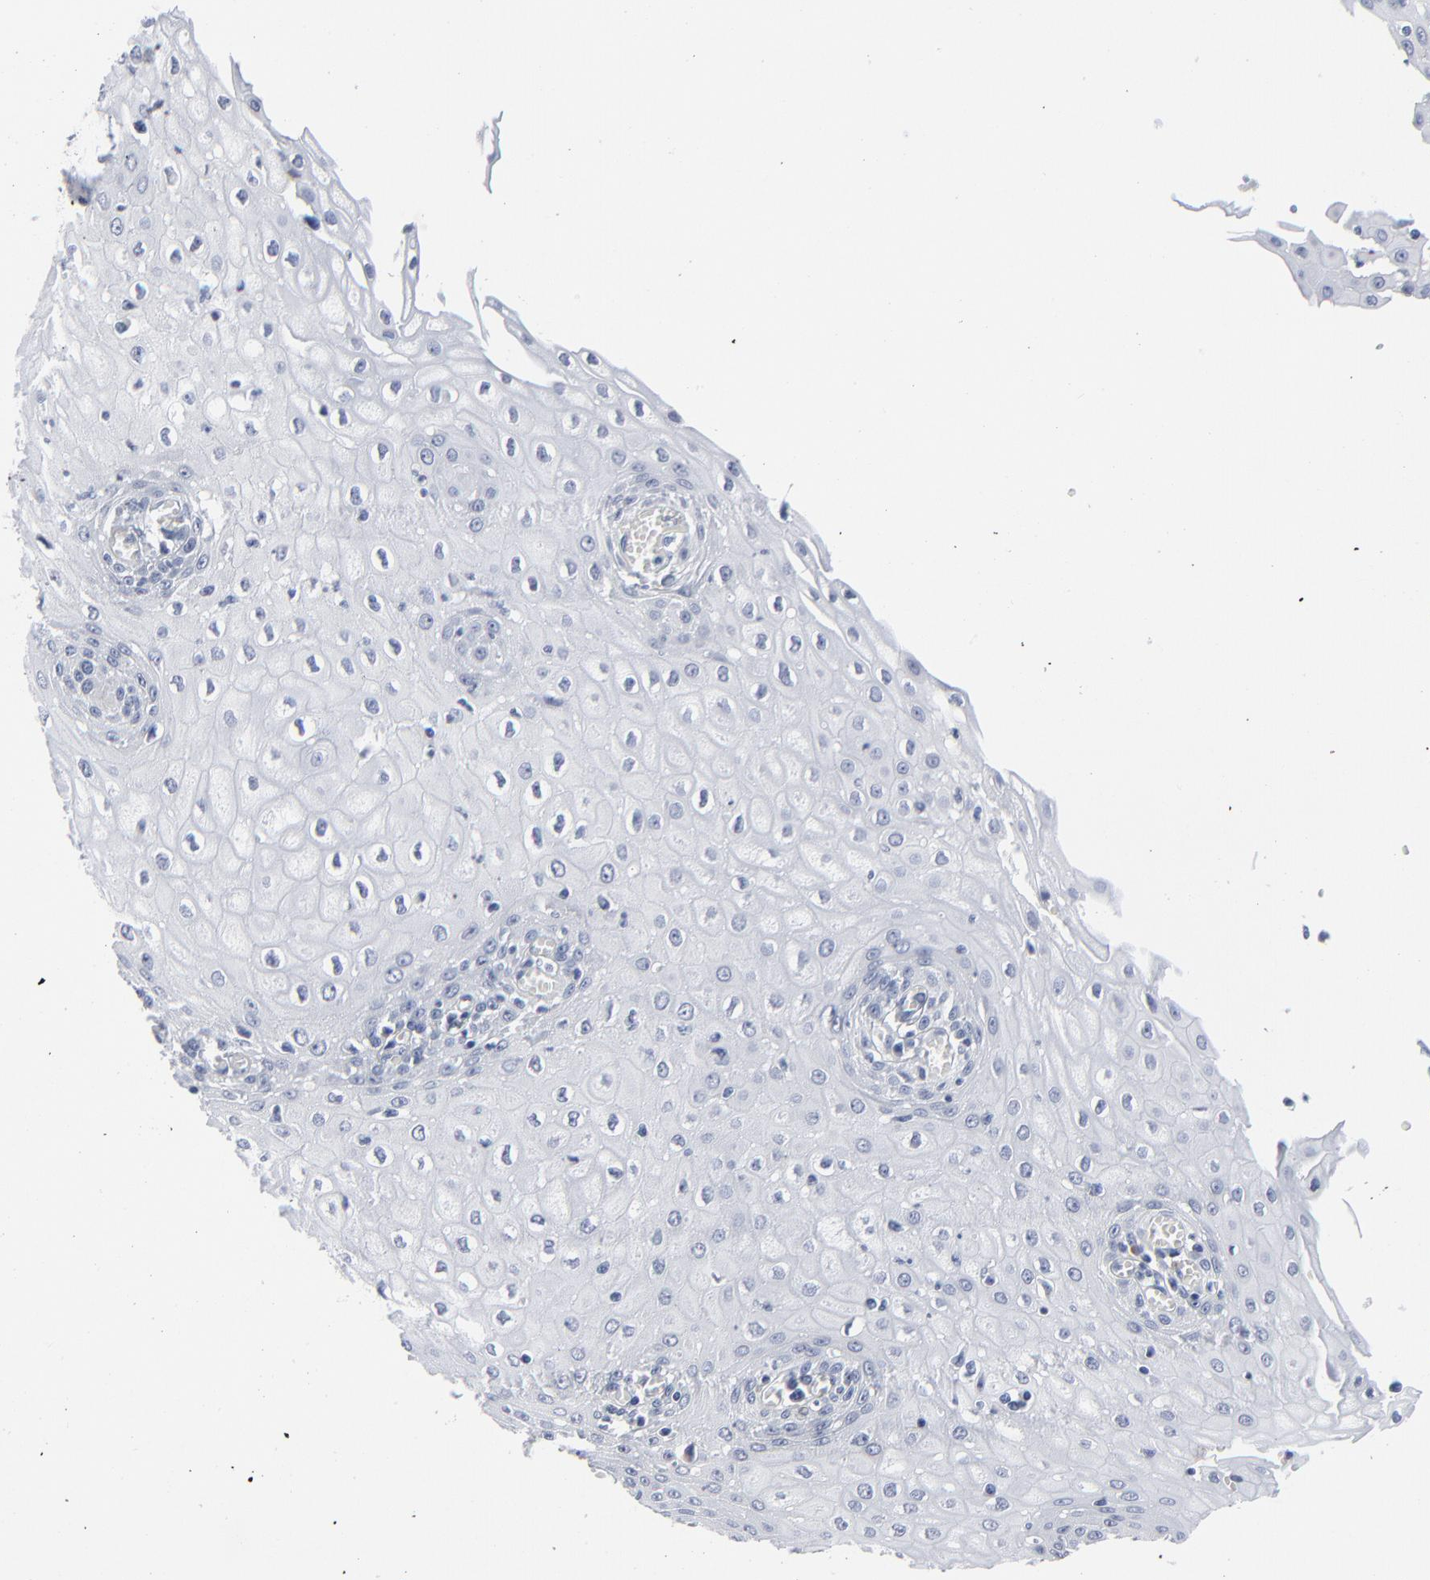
{"staining": {"intensity": "negative", "quantity": "none", "location": "none"}, "tissue": "esophagus", "cell_type": "Squamous epithelial cells", "image_type": "normal", "snomed": [{"axis": "morphology", "description": "Normal tissue, NOS"}, {"axis": "morphology", "description": "Squamous cell carcinoma, NOS"}, {"axis": "topography", "description": "Esophagus"}], "caption": "The micrograph demonstrates no staining of squamous epithelial cells in benign esophagus. The staining was performed using DAB (3,3'-diaminobenzidine) to visualize the protein expression in brown, while the nuclei were stained in blue with hematoxylin (Magnification: 20x).", "gene": "PAGE1", "patient": {"sex": "male", "age": 65}}